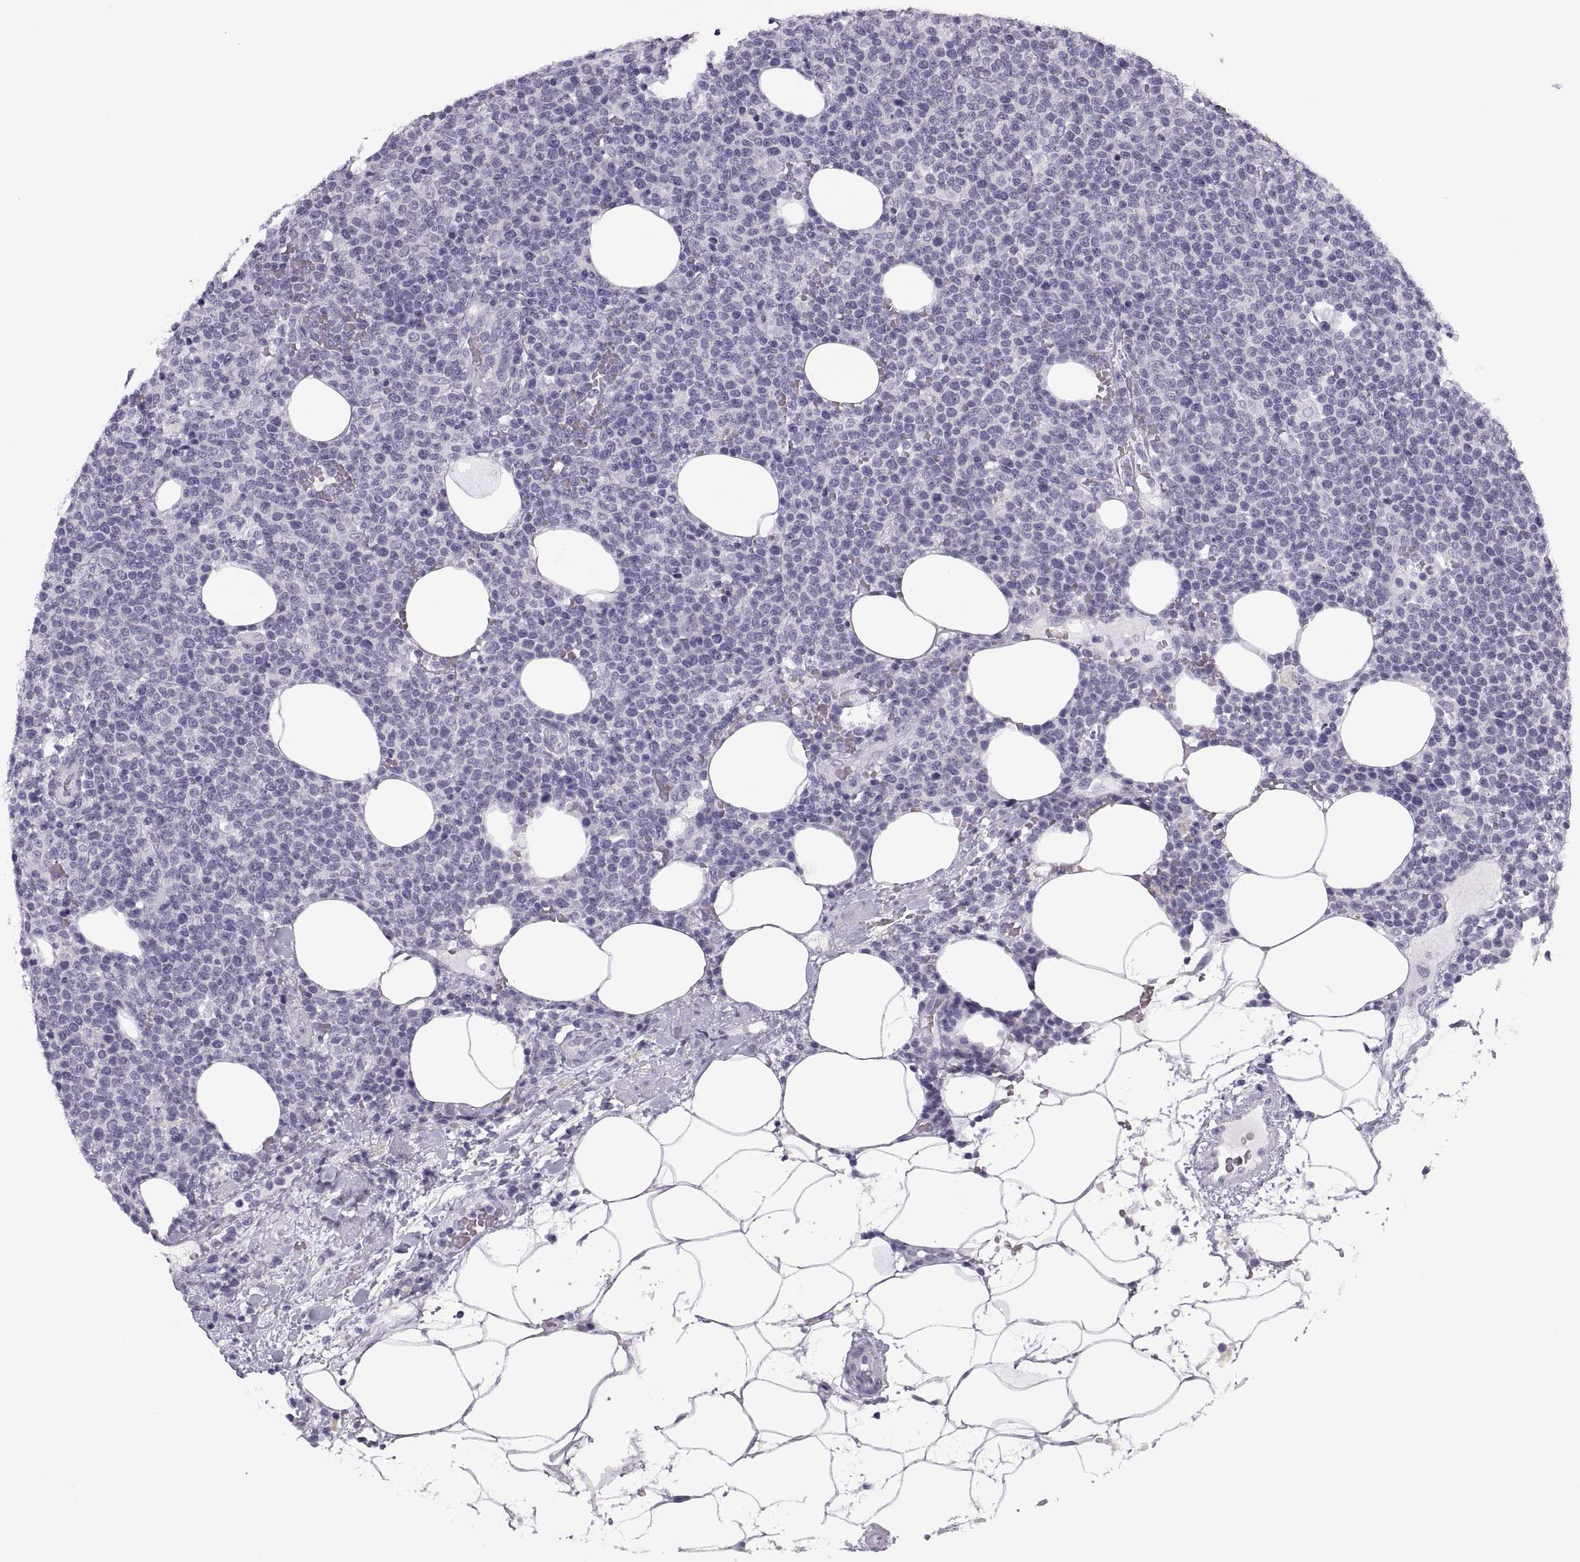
{"staining": {"intensity": "negative", "quantity": "none", "location": "none"}, "tissue": "lymphoma", "cell_type": "Tumor cells", "image_type": "cancer", "snomed": [{"axis": "morphology", "description": "Malignant lymphoma, non-Hodgkin's type, High grade"}, {"axis": "topography", "description": "Lymph node"}], "caption": "Tumor cells show no significant positivity in lymphoma.", "gene": "C3orf22", "patient": {"sex": "male", "age": 61}}